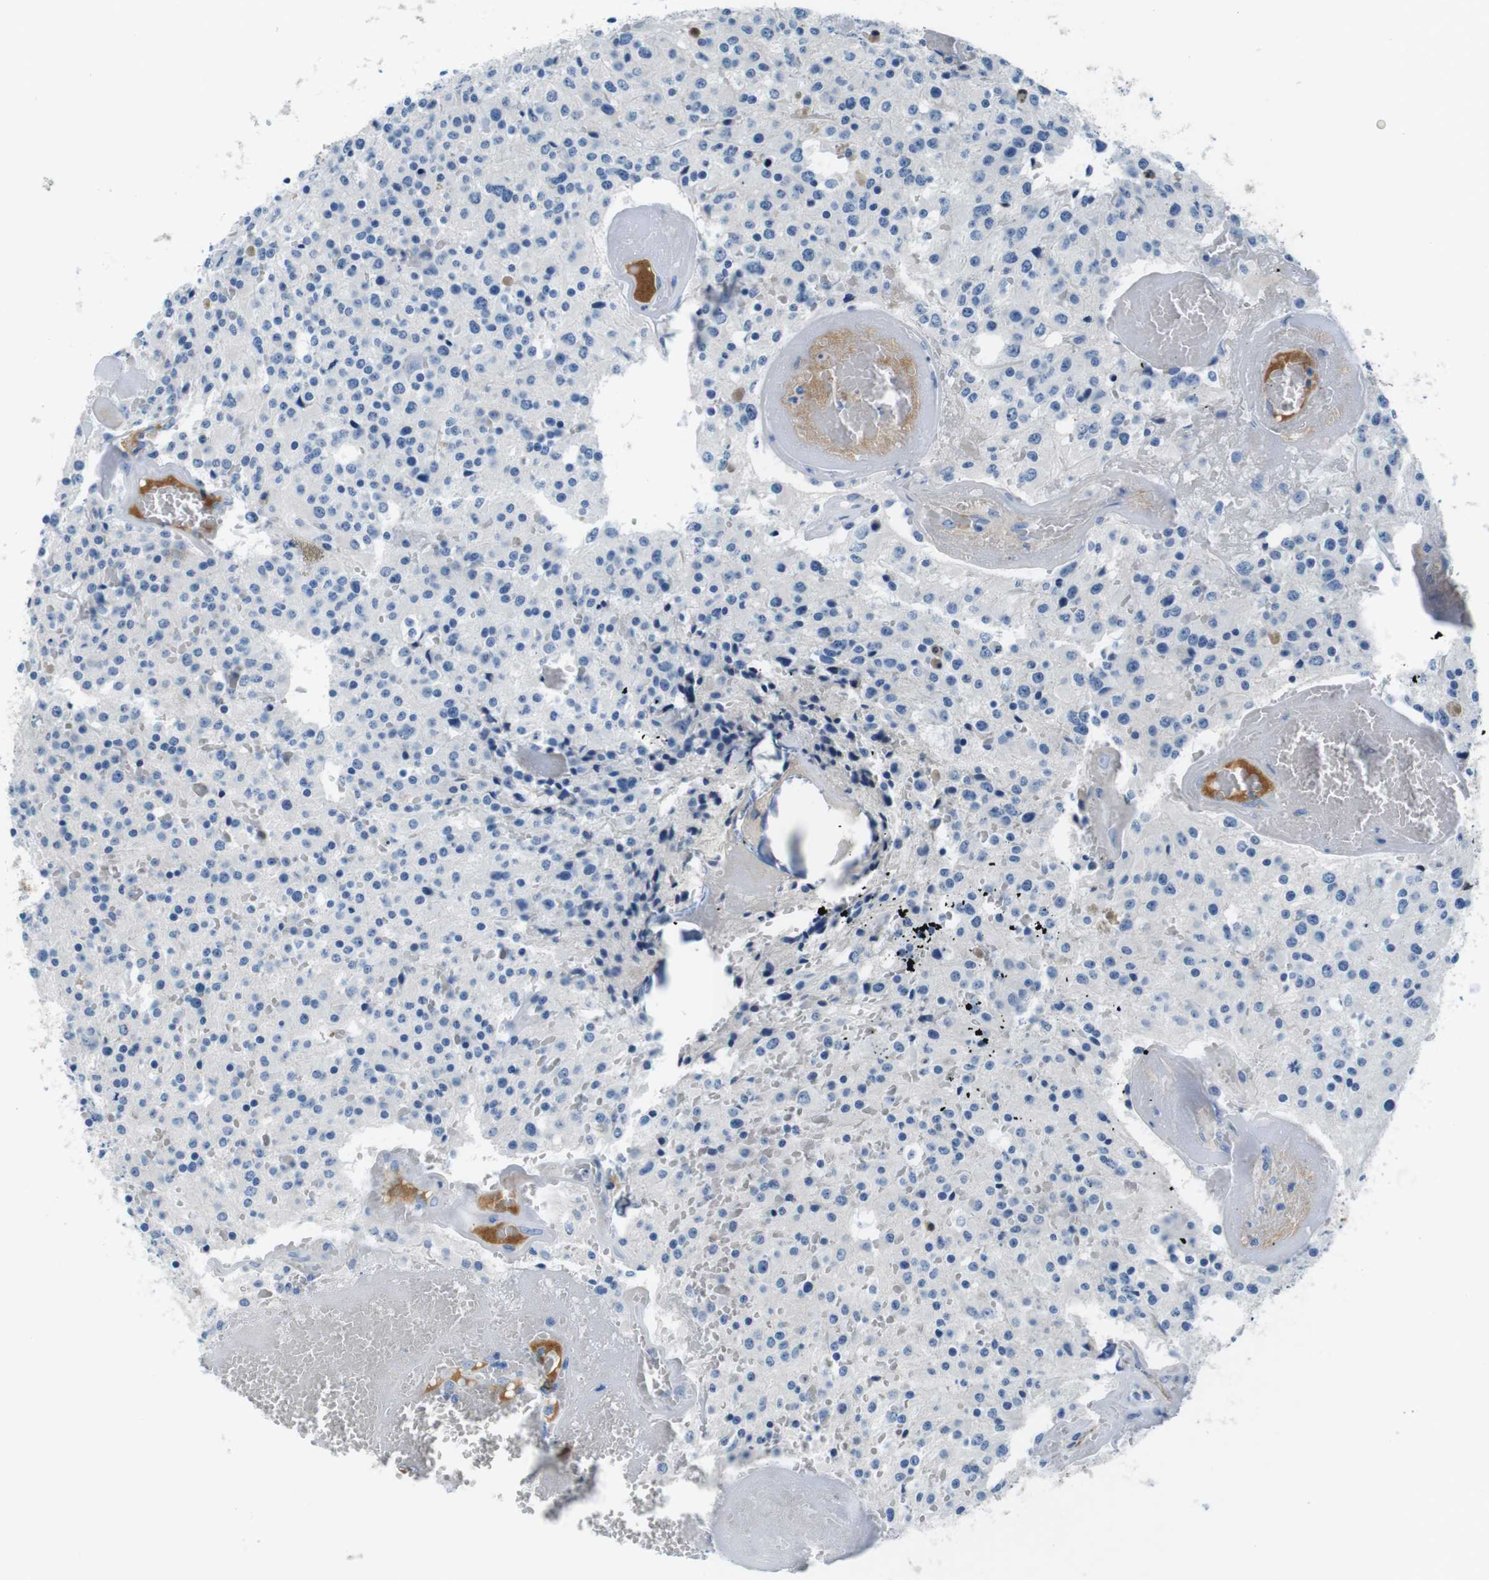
{"staining": {"intensity": "negative", "quantity": "none", "location": "none"}, "tissue": "glioma", "cell_type": "Tumor cells", "image_type": "cancer", "snomed": [{"axis": "morphology", "description": "Glioma, malignant, Low grade"}, {"axis": "topography", "description": "Brain"}], "caption": "Tumor cells are negative for brown protein staining in low-grade glioma (malignant).", "gene": "IGHD", "patient": {"sex": "male", "age": 58}}